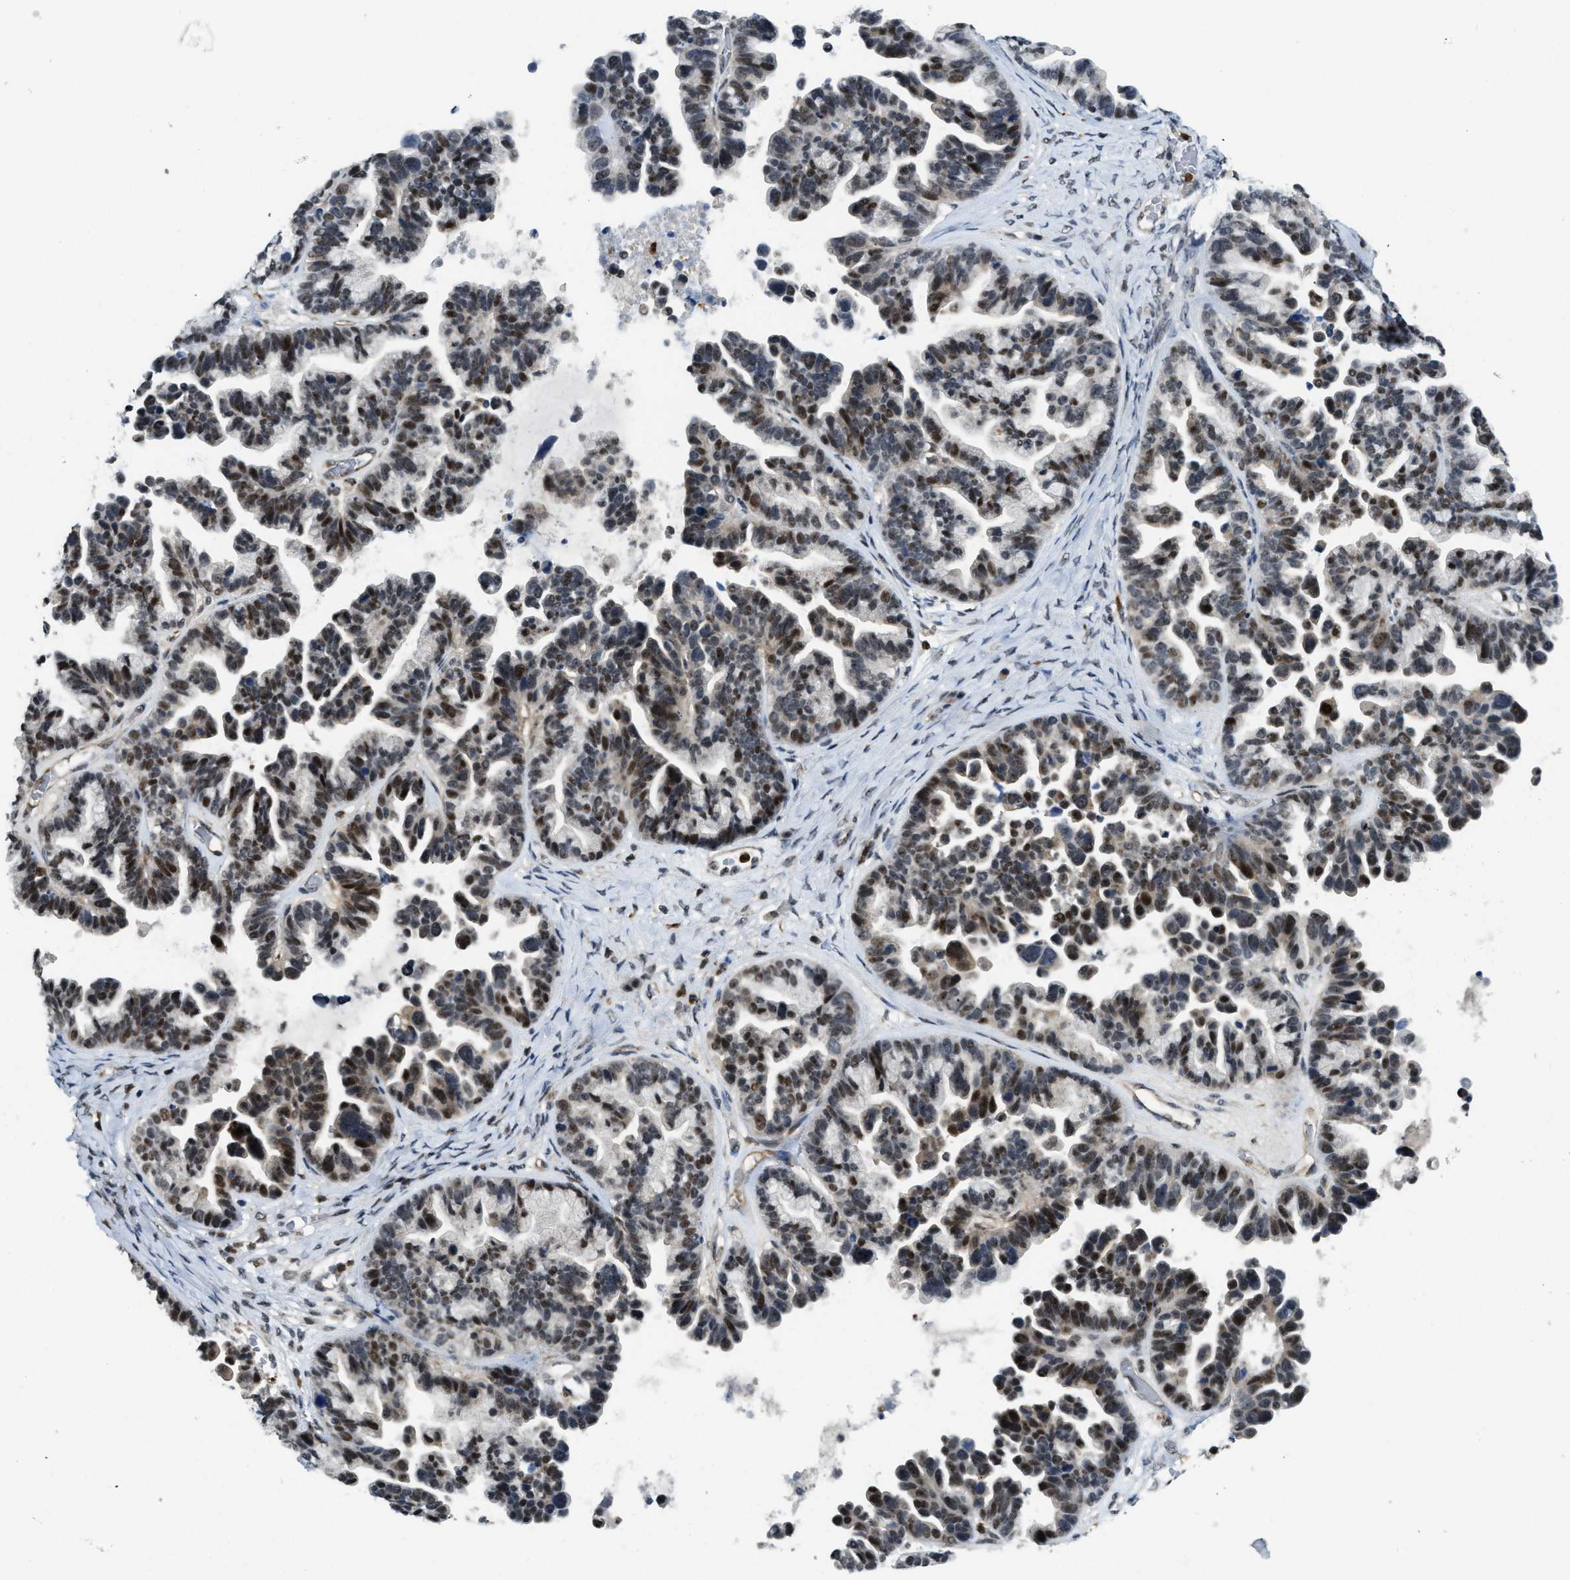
{"staining": {"intensity": "moderate", "quantity": "25%-75%", "location": "nuclear"}, "tissue": "ovarian cancer", "cell_type": "Tumor cells", "image_type": "cancer", "snomed": [{"axis": "morphology", "description": "Cystadenocarcinoma, serous, NOS"}, {"axis": "topography", "description": "Ovary"}], "caption": "Protein staining by immunohistochemistry (IHC) reveals moderate nuclear positivity in approximately 25%-75% of tumor cells in ovarian cancer.", "gene": "E2F1", "patient": {"sex": "female", "age": 56}}